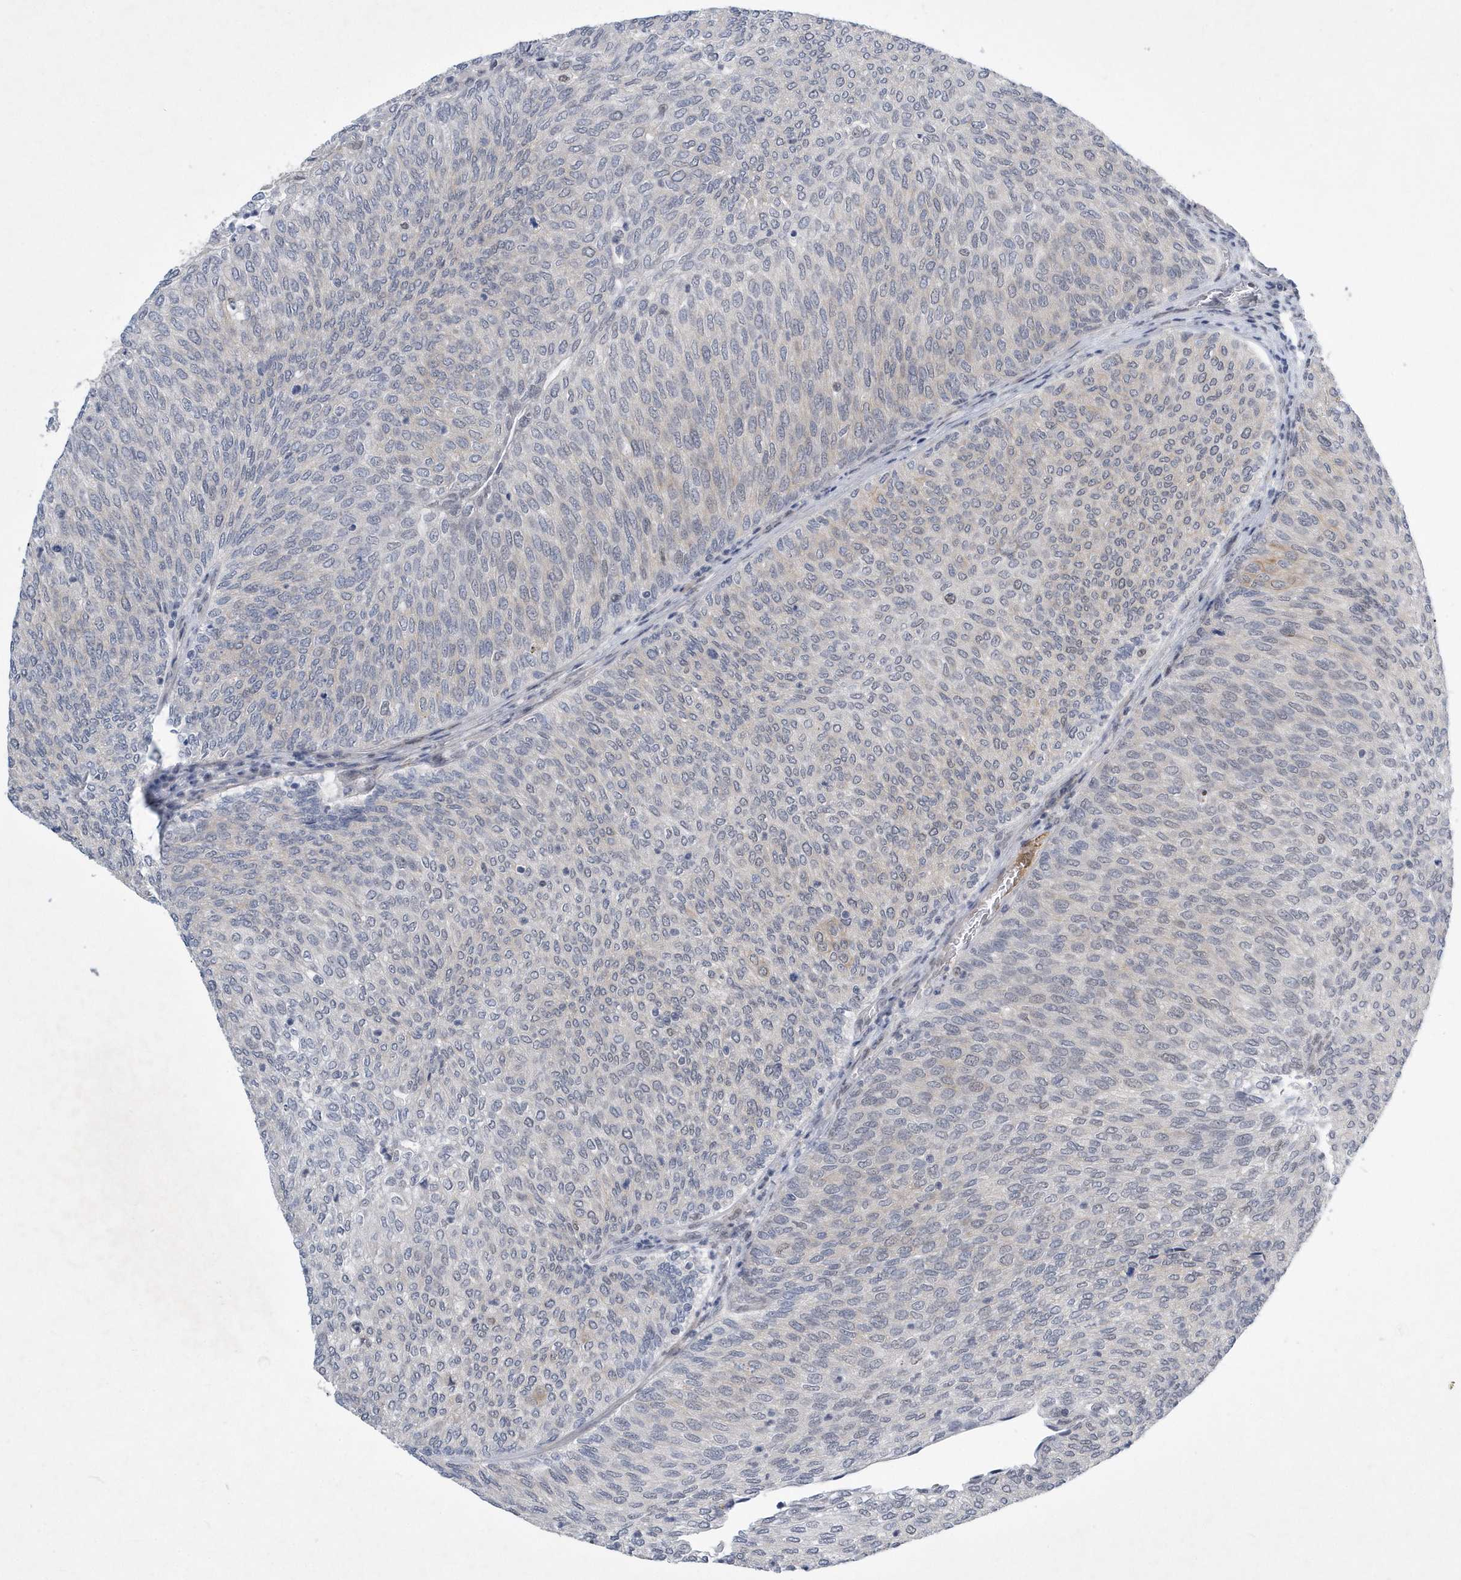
{"staining": {"intensity": "negative", "quantity": "none", "location": "none"}, "tissue": "urothelial cancer", "cell_type": "Tumor cells", "image_type": "cancer", "snomed": [{"axis": "morphology", "description": "Urothelial carcinoma, Low grade"}, {"axis": "topography", "description": "Urinary bladder"}], "caption": "High power microscopy micrograph of an IHC micrograph of low-grade urothelial carcinoma, revealing no significant positivity in tumor cells.", "gene": "FAM217A", "patient": {"sex": "female", "age": 79}}